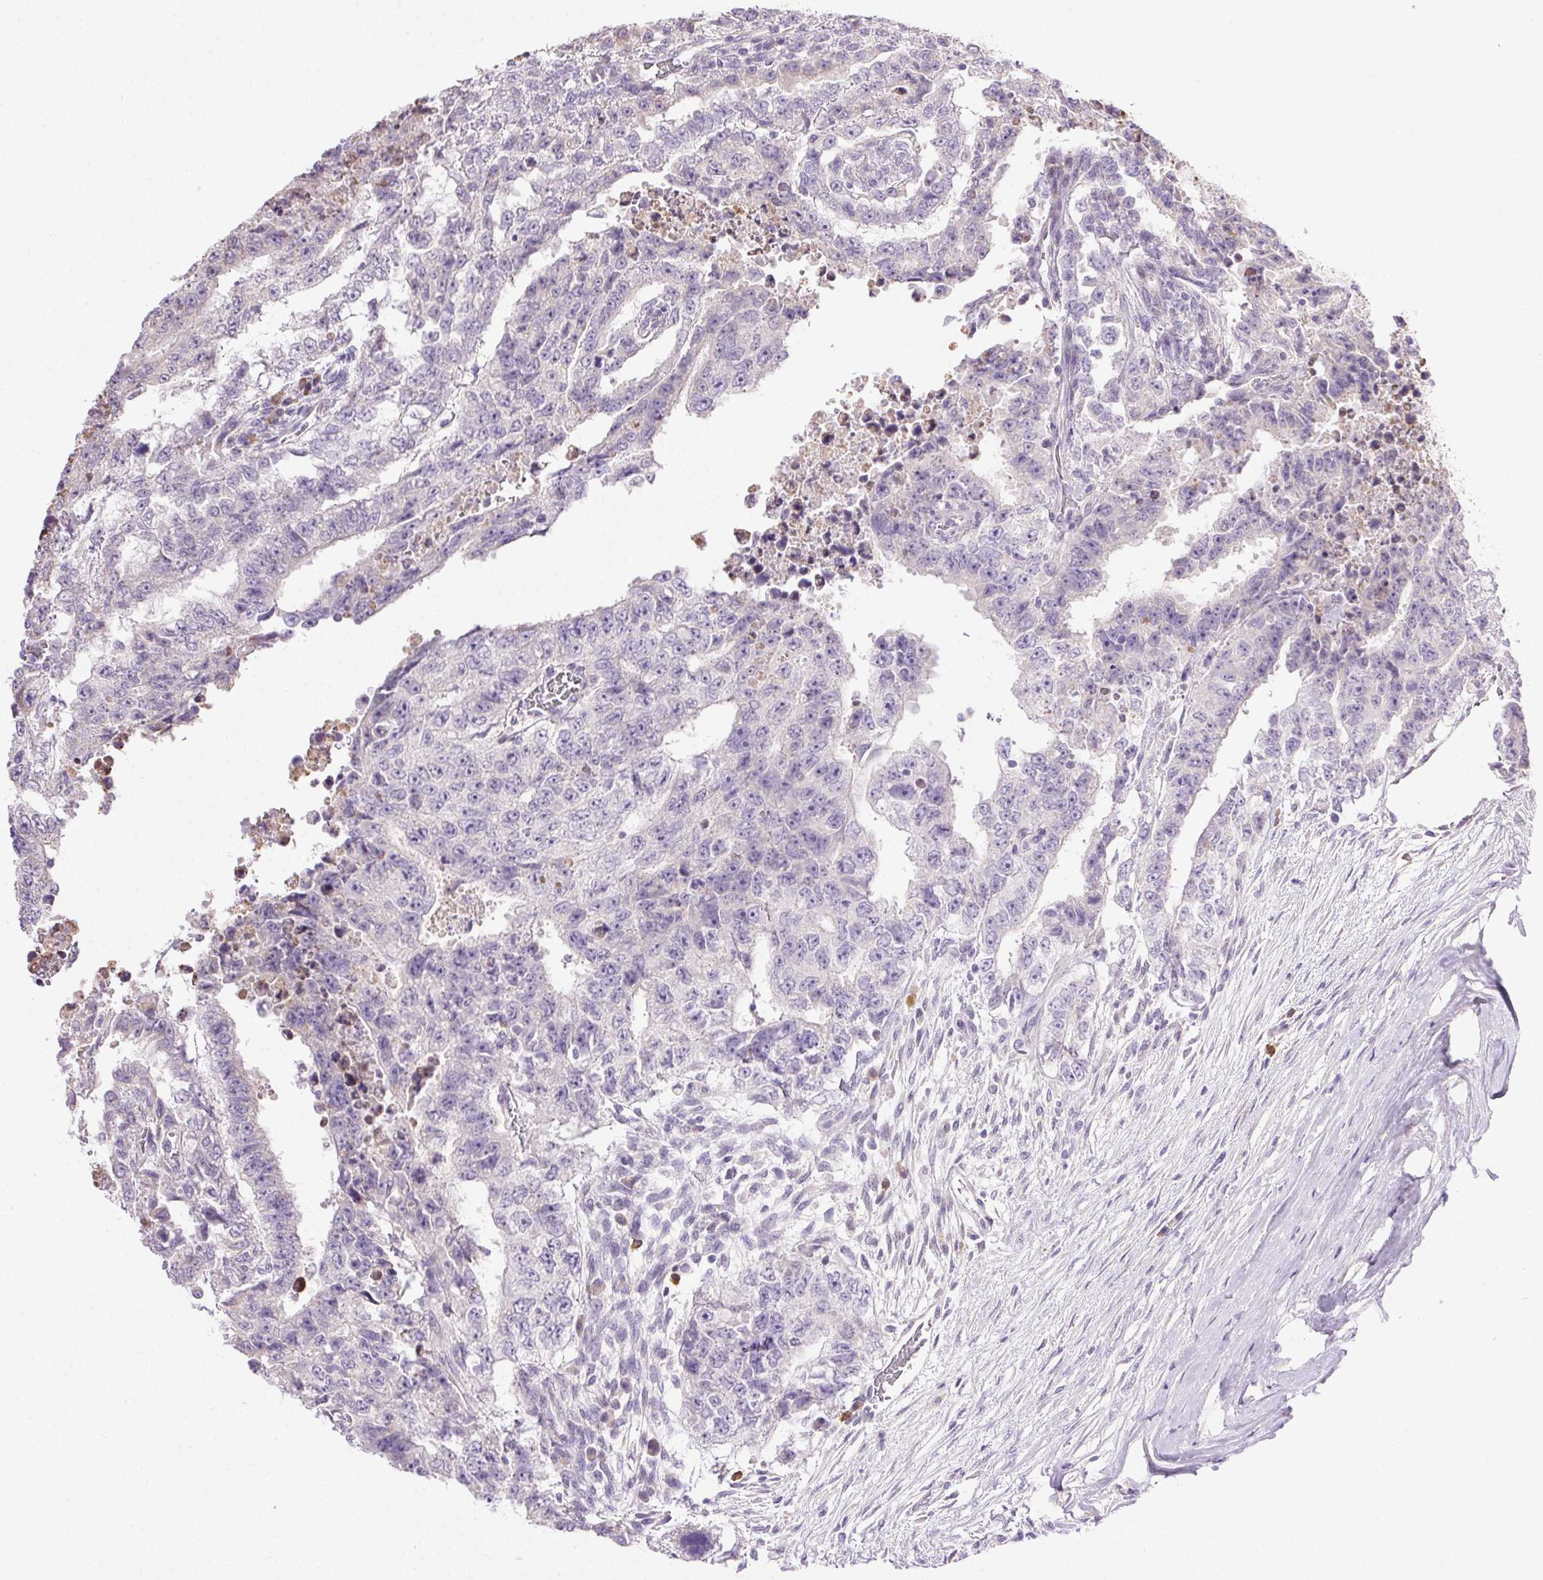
{"staining": {"intensity": "negative", "quantity": "none", "location": "none"}, "tissue": "testis cancer", "cell_type": "Tumor cells", "image_type": "cancer", "snomed": [{"axis": "morphology", "description": "Carcinoma, Embryonal, NOS"}, {"axis": "topography", "description": "Testis"}], "caption": "This is a histopathology image of immunohistochemistry staining of testis cancer, which shows no expression in tumor cells. Brightfield microscopy of immunohistochemistry (IHC) stained with DAB (brown) and hematoxylin (blue), captured at high magnification.", "gene": "SNX31", "patient": {"sex": "male", "age": 24}}